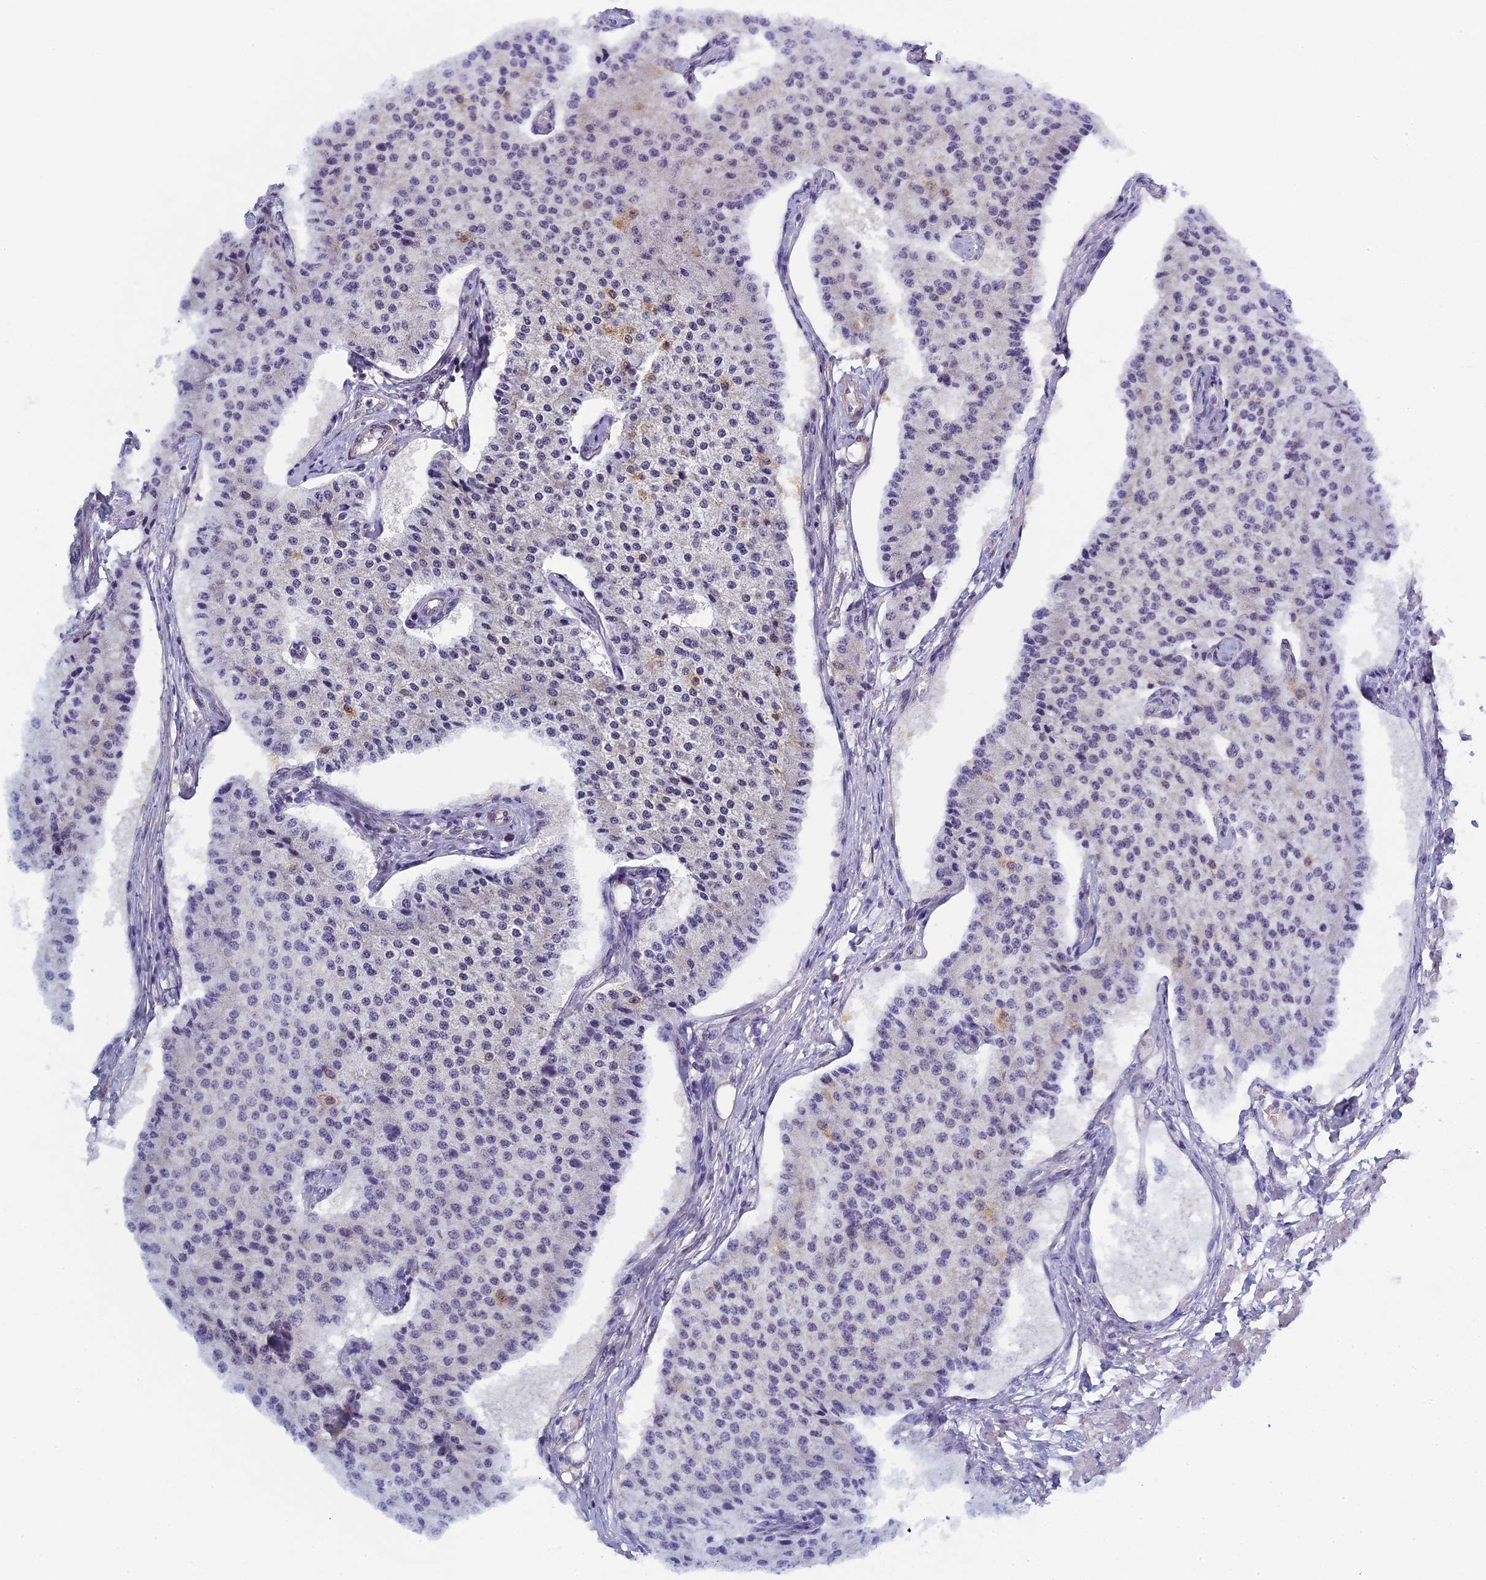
{"staining": {"intensity": "negative", "quantity": "none", "location": "none"}, "tissue": "carcinoid", "cell_type": "Tumor cells", "image_type": "cancer", "snomed": [{"axis": "morphology", "description": "Carcinoid, malignant, NOS"}, {"axis": "topography", "description": "Colon"}], "caption": "Histopathology image shows no significant protein expression in tumor cells of carcinoid.", "gene": "DIXDC1", "patient": {"sex": "female", "age": 52}}